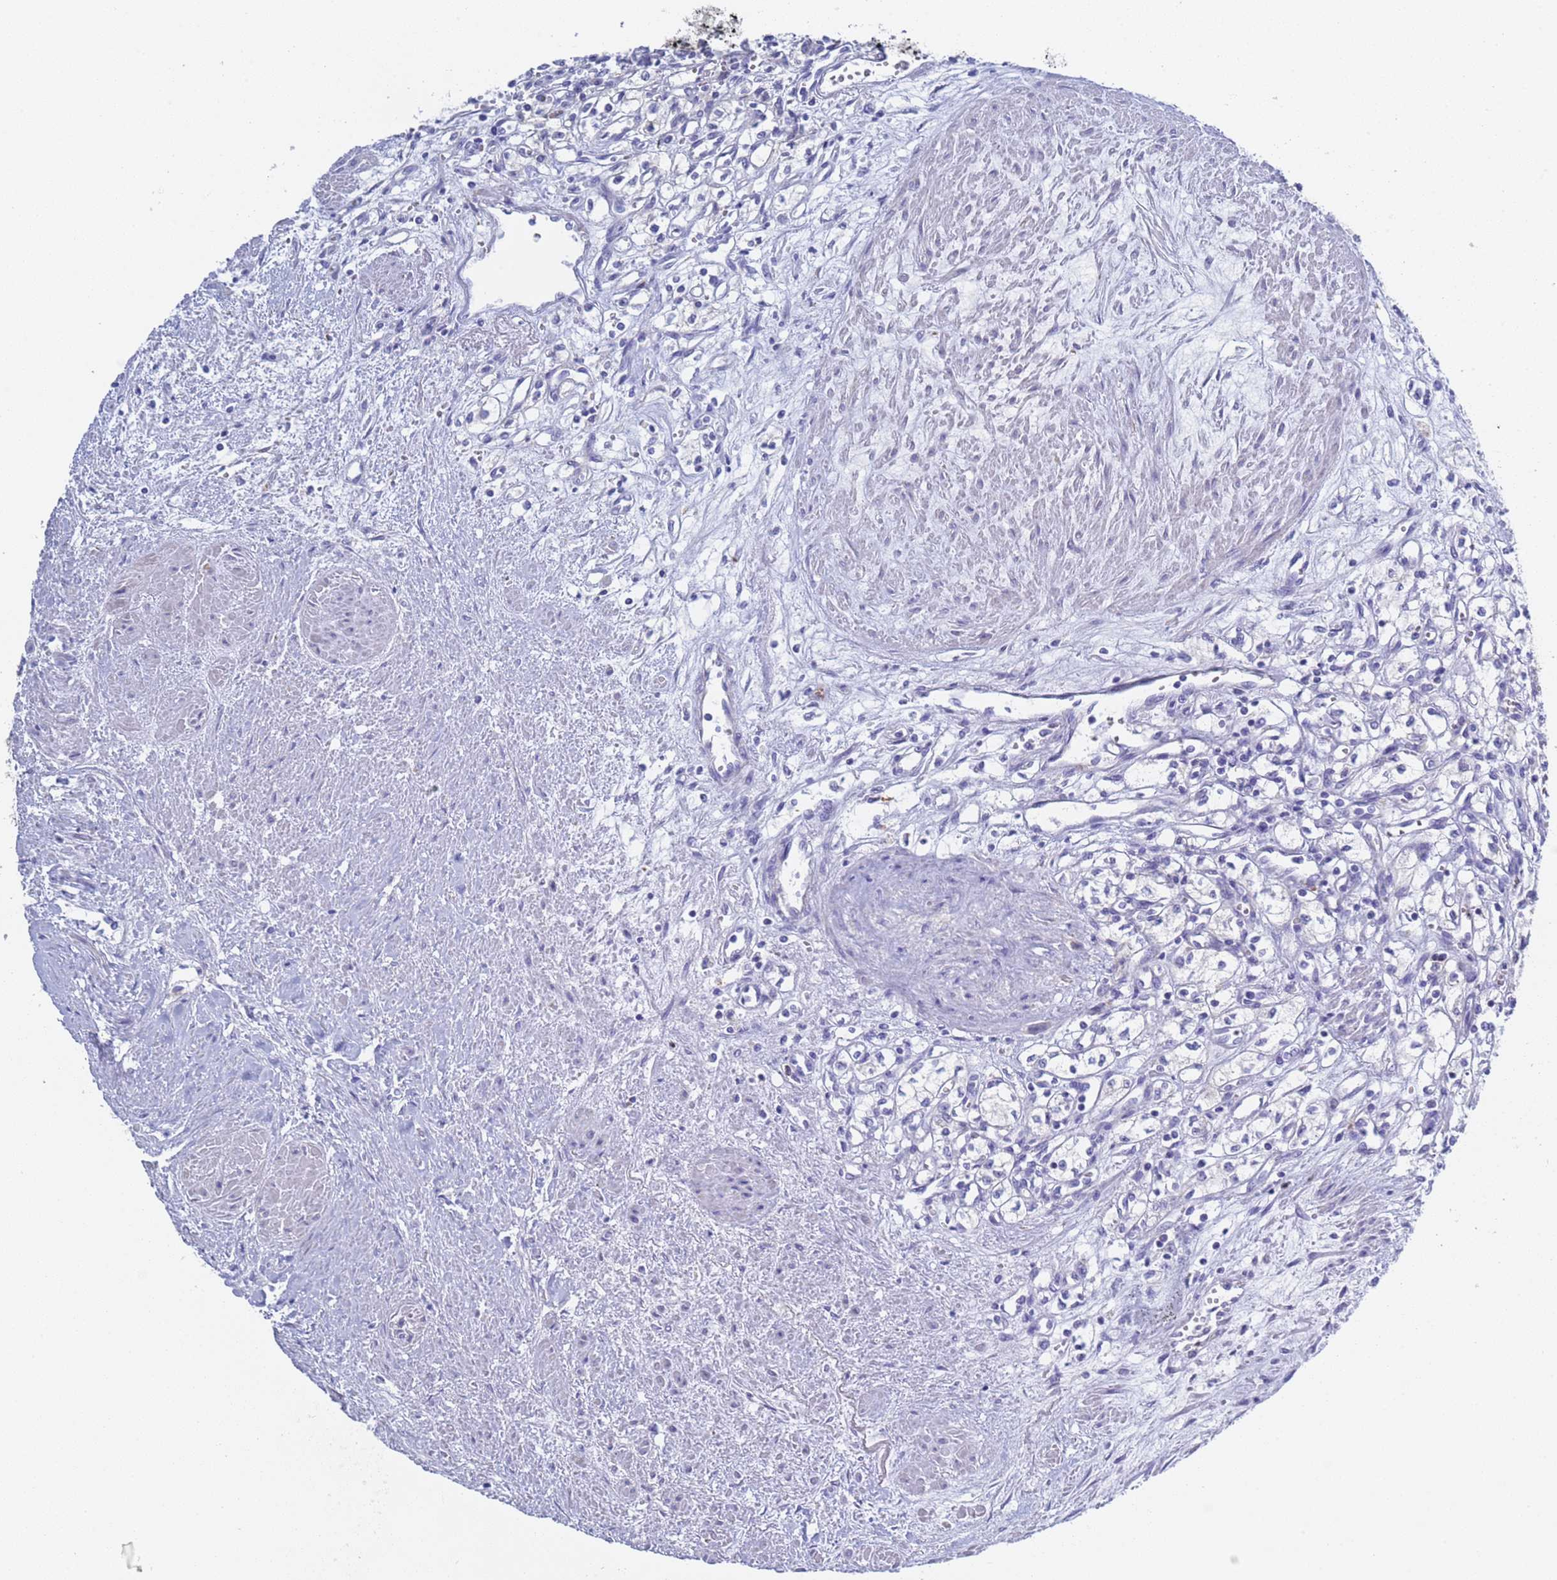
{"staining": {"intensity": "negative", "quantity": "none", "location": "none"}, "tissue": "renal cancer", "cell_type": "Tumor cells", "image_type": "cancer", "snomed": [{"axis": "morphology", "description": "Adenocarcinoma, NOS"}, {"axis": "topography", "description": "Kidney"}], "caption": "Immunohistochemistry image of neoplastic tissue: renal cancer stained with DAB (3,3'-diaminobenzidine) shows no significant protein positivity in tumor cells. The staining is performed using DAB brown chromogen with nuclei counter-stained in using hematoxylin.", "gene": "C4orf46", "patient": {"sex": "male", "age": 59}}